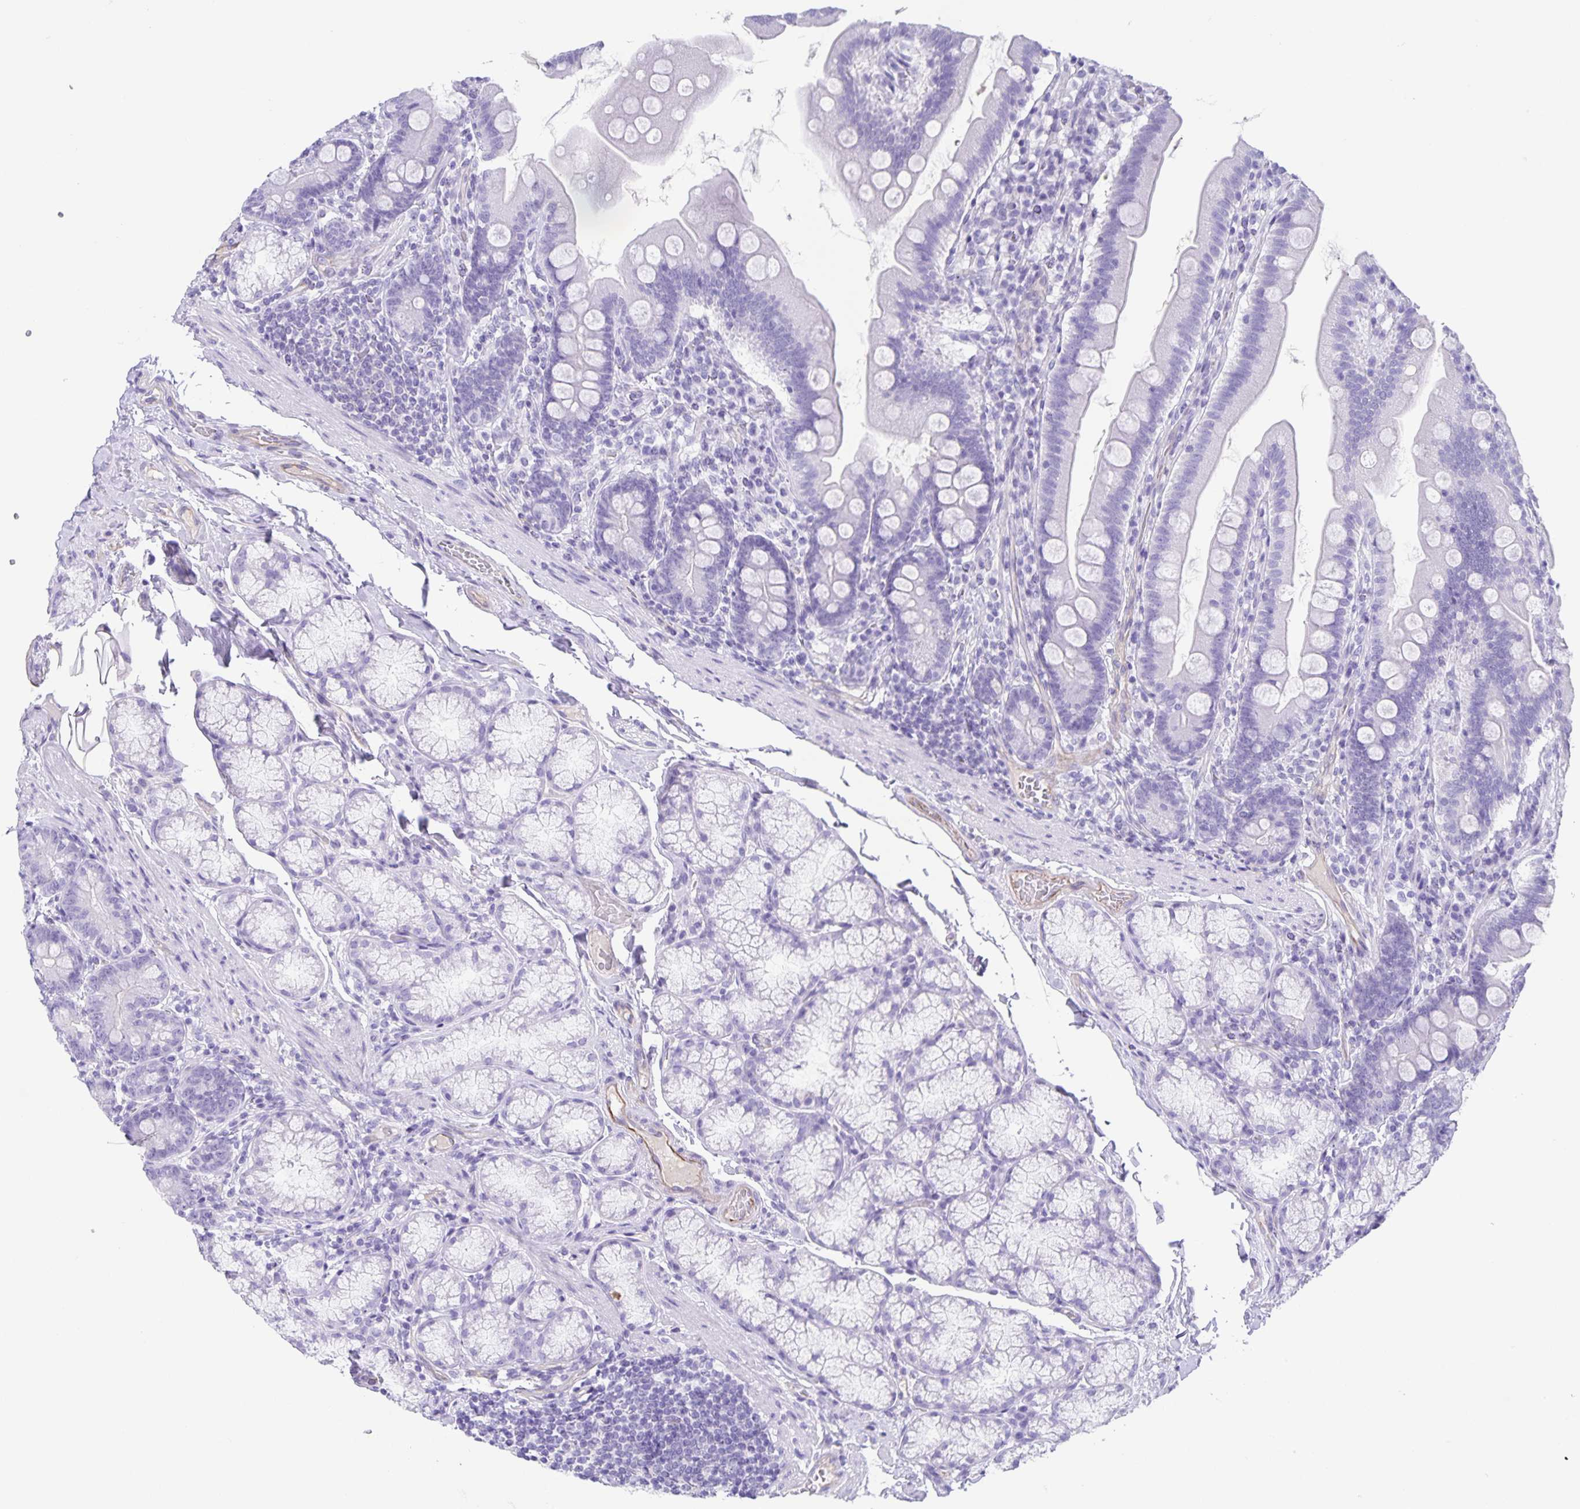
{"staining": {"intensity": "negative", "quantity": "none", "location": "none"}, "tissue": "duodenum", "cell_type": "Glandular cells", "image_type": "normal", "snomed": [{"axis": "morphology", "description": "Normal tissue, NOS"}, {"axis": "topography", "description": "Duodenum"}], "caption": "Immunohistochemistry (IHC) image of unremarkable duodenum: duodenum stained with DAB exhibits no significant protein expression in glandular cells. The staining is performed using DAB (3,3'-diaminobenzidine) brown chromogen with nuclei counter-stained in using hematoxylin.", "gene": "UBQLN3", "patient": {"sex": "female", "age": 67}}